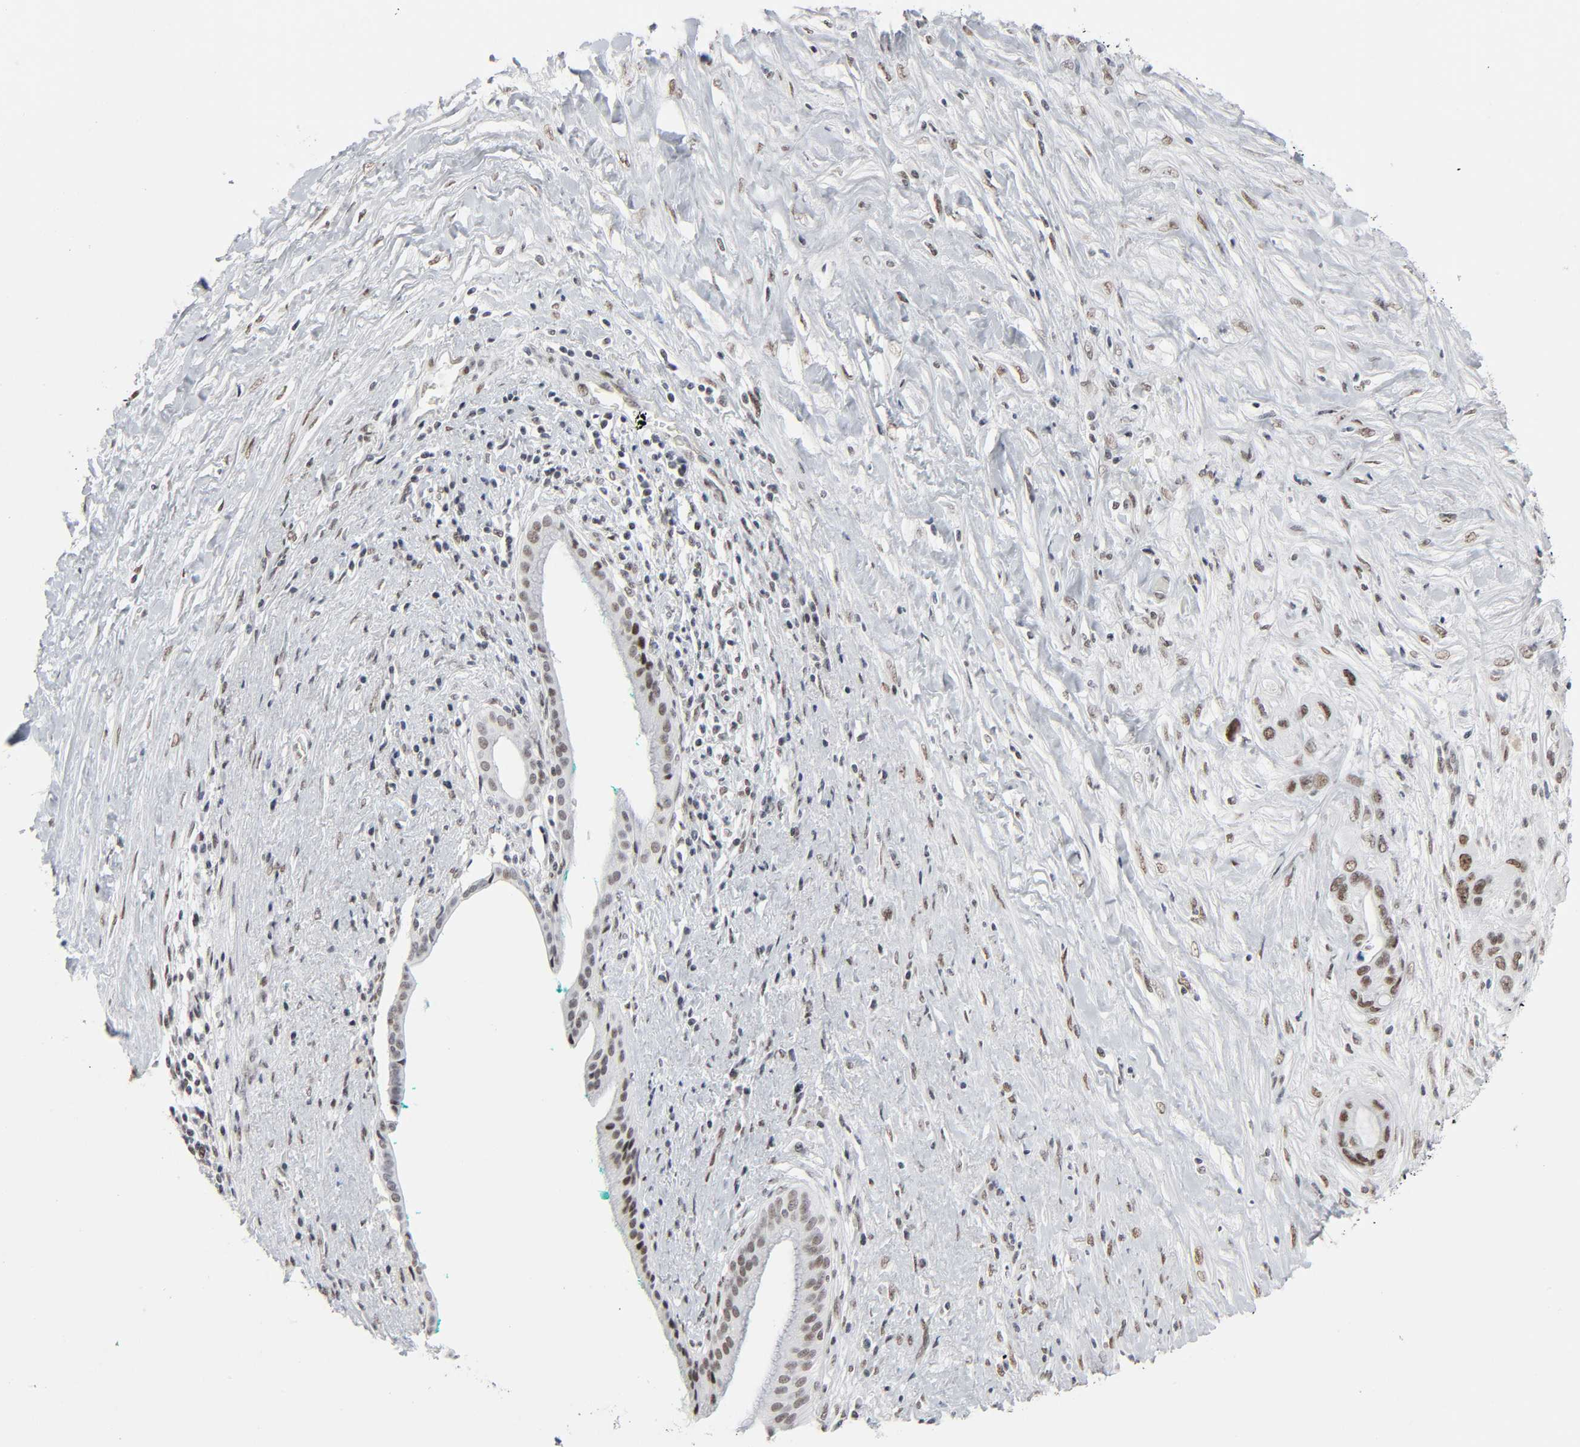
{"staining": {"intensity": "moderate", "quantity": ">75%", "location": "nuclear"}, "tissue": "pancreatic cancer", "cell_type": "Tumor cells", "image_type": "cancer", "snomed": [{"axis": "morphology", "description": "Adenocarcinoma, NOS"}, {"axis": "topography", "description": "Pancreas"}], "caption": "Immunohistochemical staining of pancreatic cancer reveals medium levels of moderate nuclear protein positivity in about >75% of tumor cells.", "gene": "HSF1", "patient": {"sex": "female", "age": 59}}